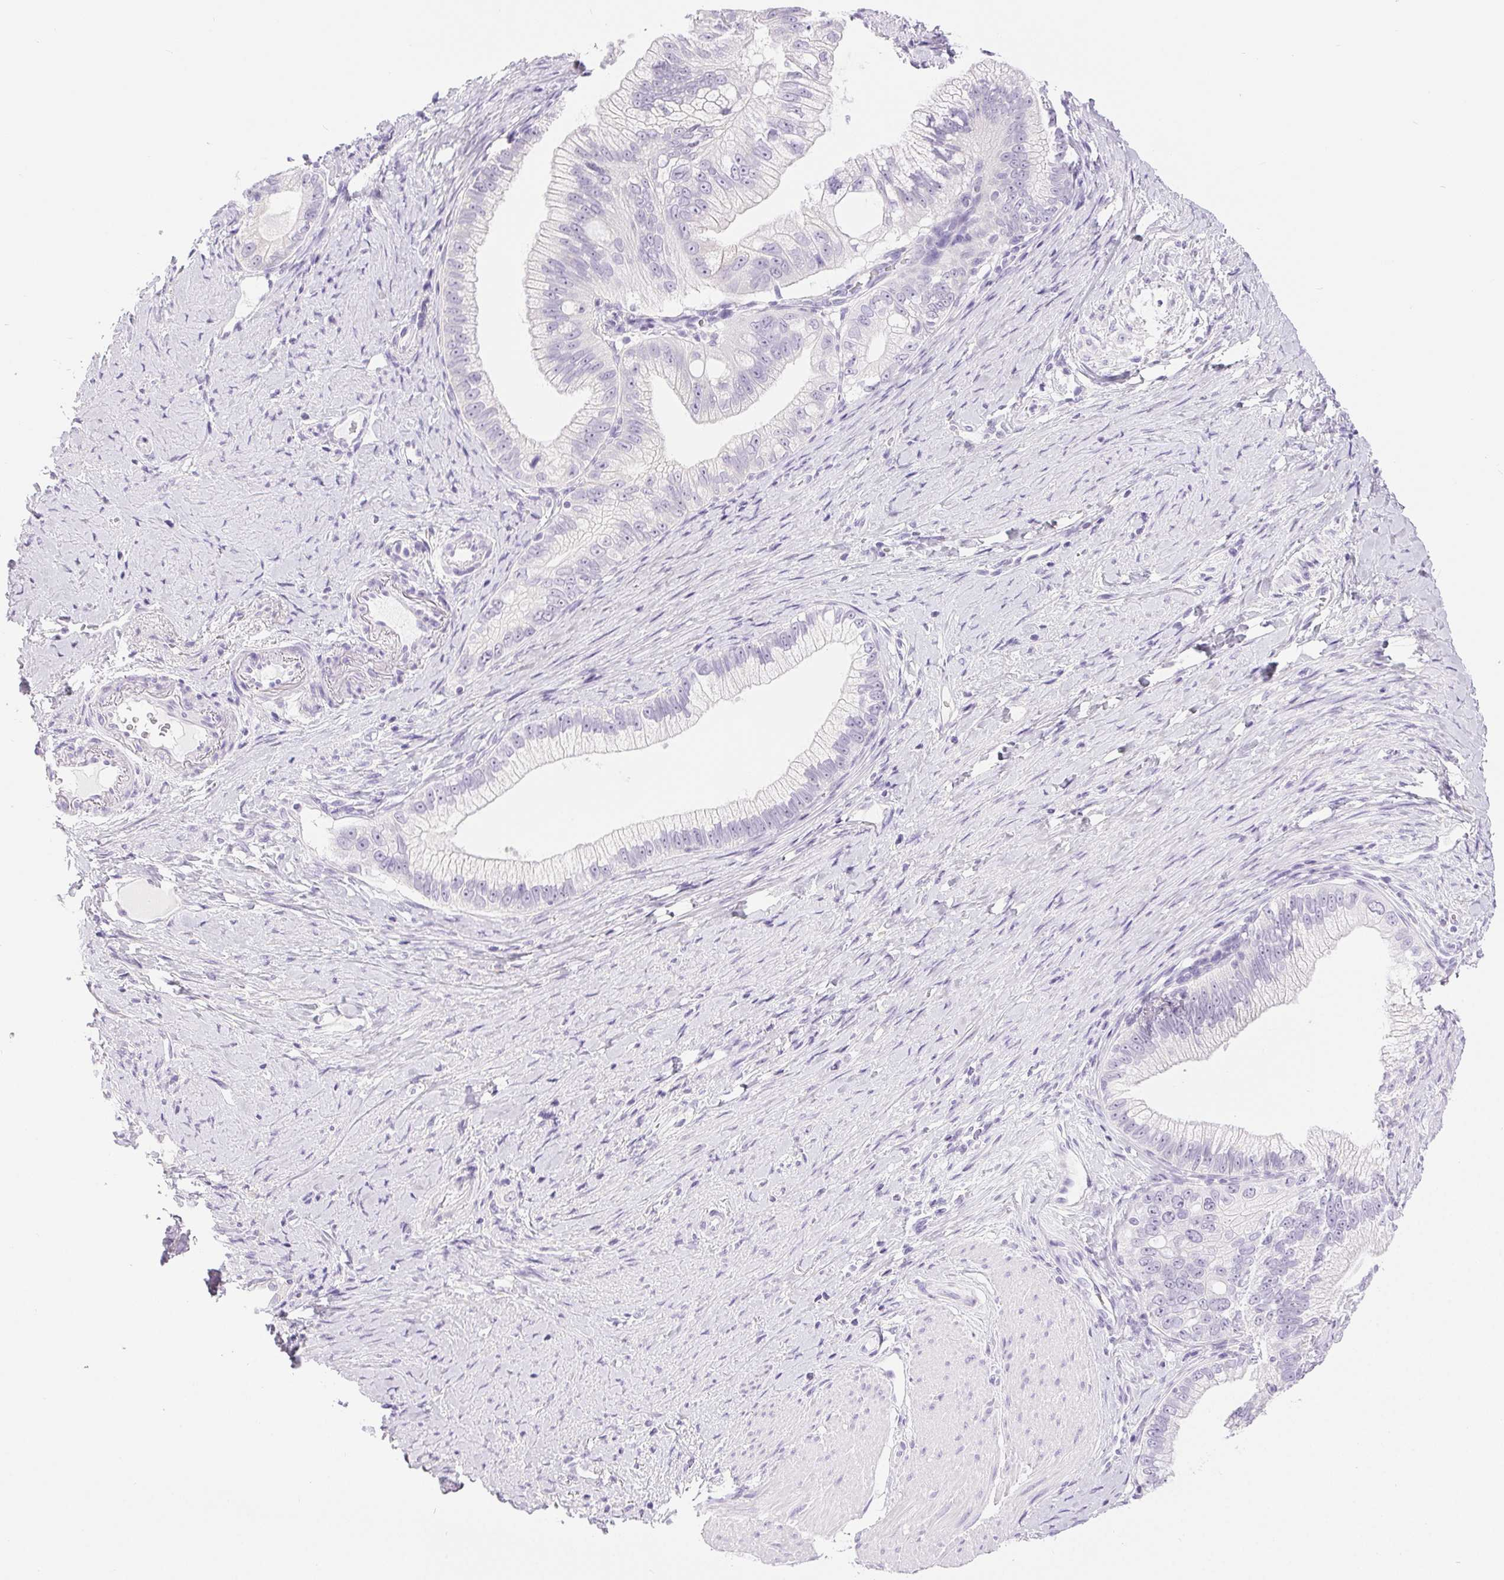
{"staining": {"intensity": "negative", "quantity": "none", "location": "none"}, "tissue": "pancreatic cancer", "cell_type": "Tumor cells", "image_type": "cancer", "snomed": [{"axis": "morphology", "description": "Adenocarcinoma, NOS"}, {"axis": "topography", "description": "Pancreas"}], "caption": "This micrograph is of adenocarcinoma (pancreatic) stained with immunohistochemistry to label a protein in brown with the nuclei are counter-stained blue. There is no positivity in tumor cells.", "gene": "XDH", "patient": {"sex": "male", "age": 70}}